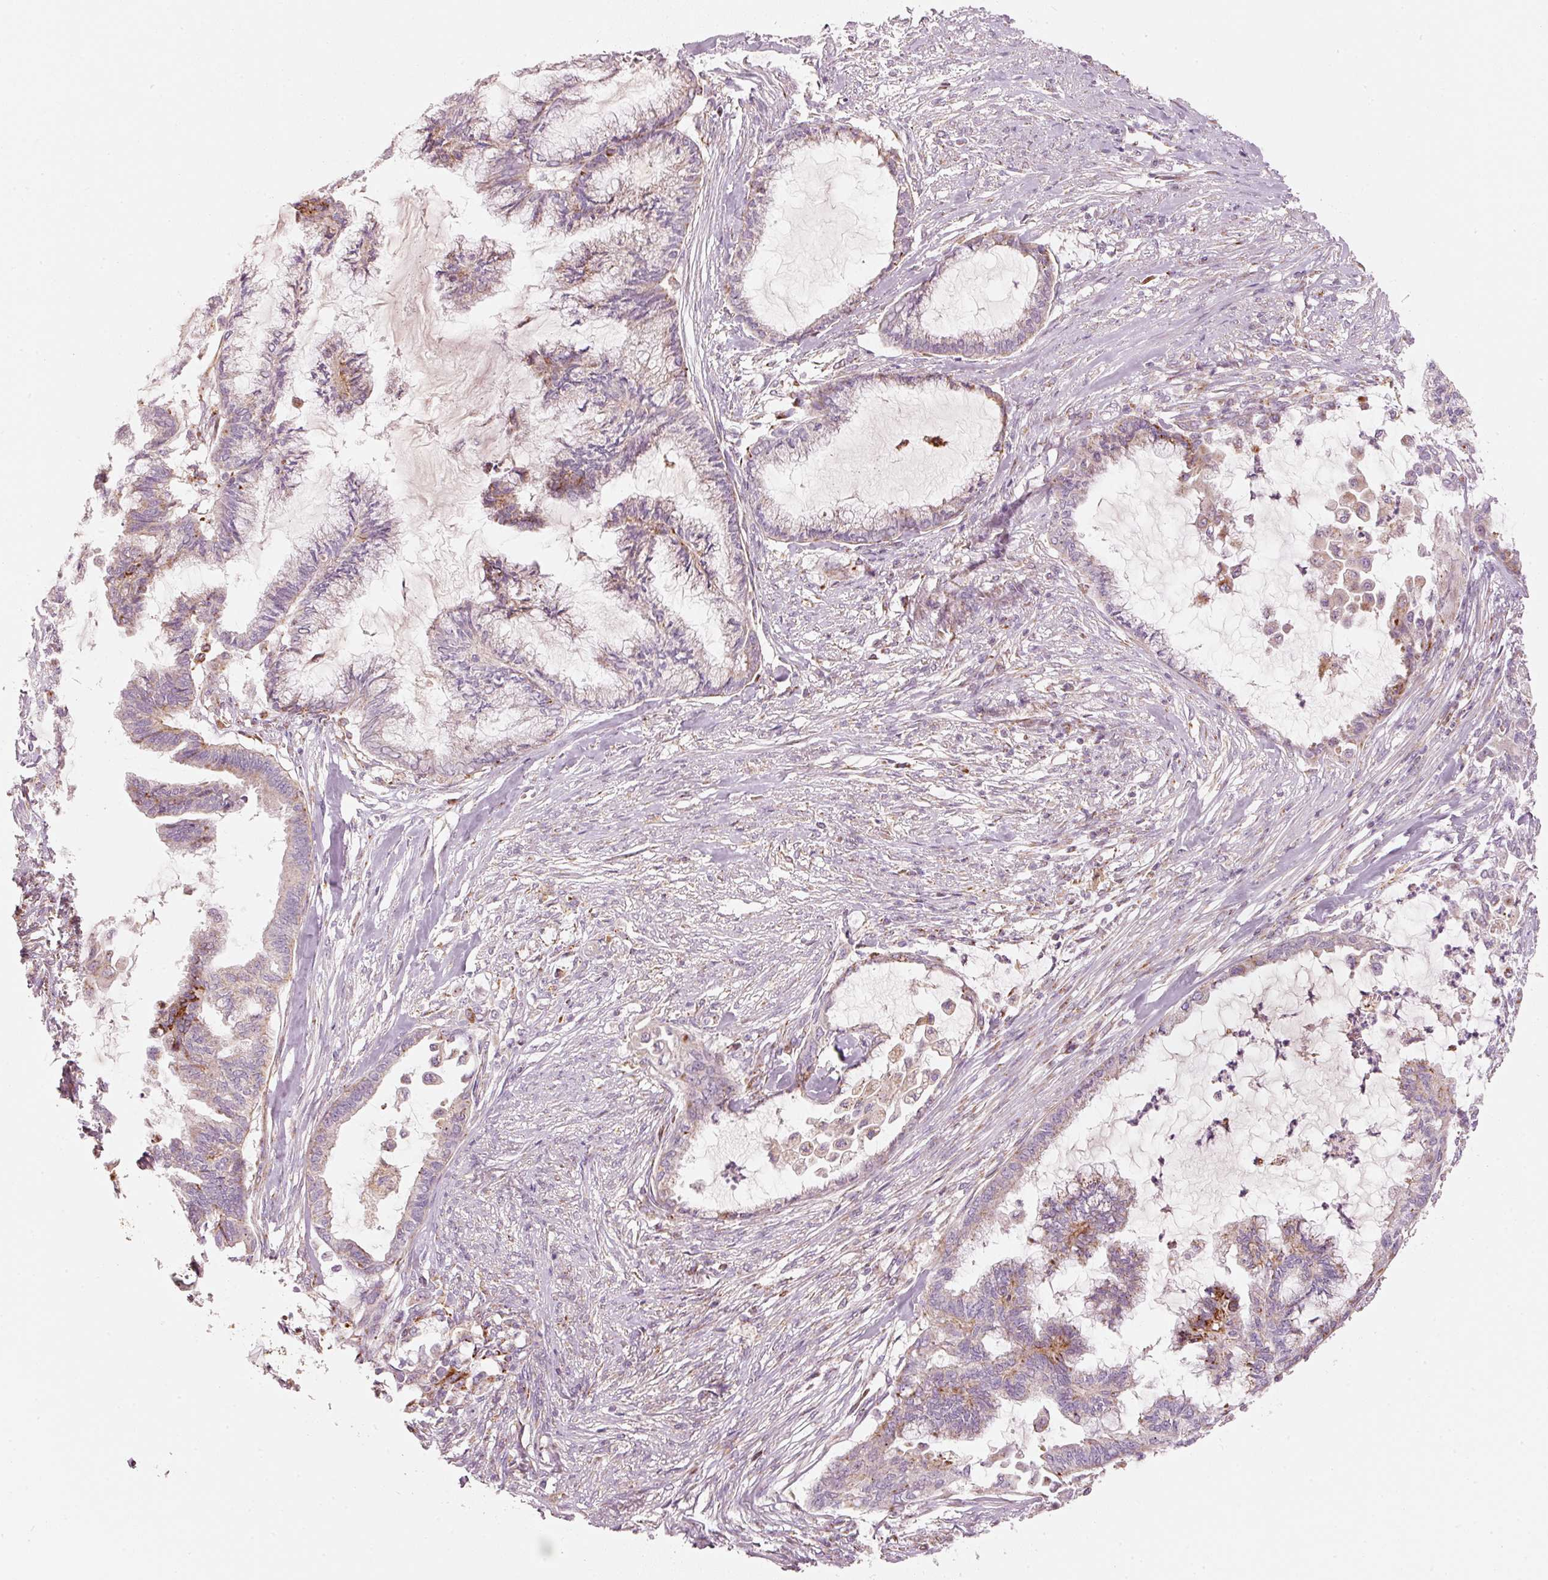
{"staining": {"intensity": "weak", "quantity": "<25%", "location": "cytoplasmic/membranous"}, "tissue": "endometrial cancer", "cell_type": "Tumor cells", "image_type": "cancer", "snomed": [{"axis": "morphology", "description": "Adenocarcinoma, NOS"}, {"axis": "topography", "description": "Endometrium"}], "caption": "DAB immunohistochemical staining of human endometrial cancer (adenocarcinoma) displays no significant positivity in tumor cells. (DAB (3,3'-diaminobenzidine) immunohistochemistry (IHC), high magnification).", "gene": "C17orf98", "patient": {"sex": "female", "age": 86}}